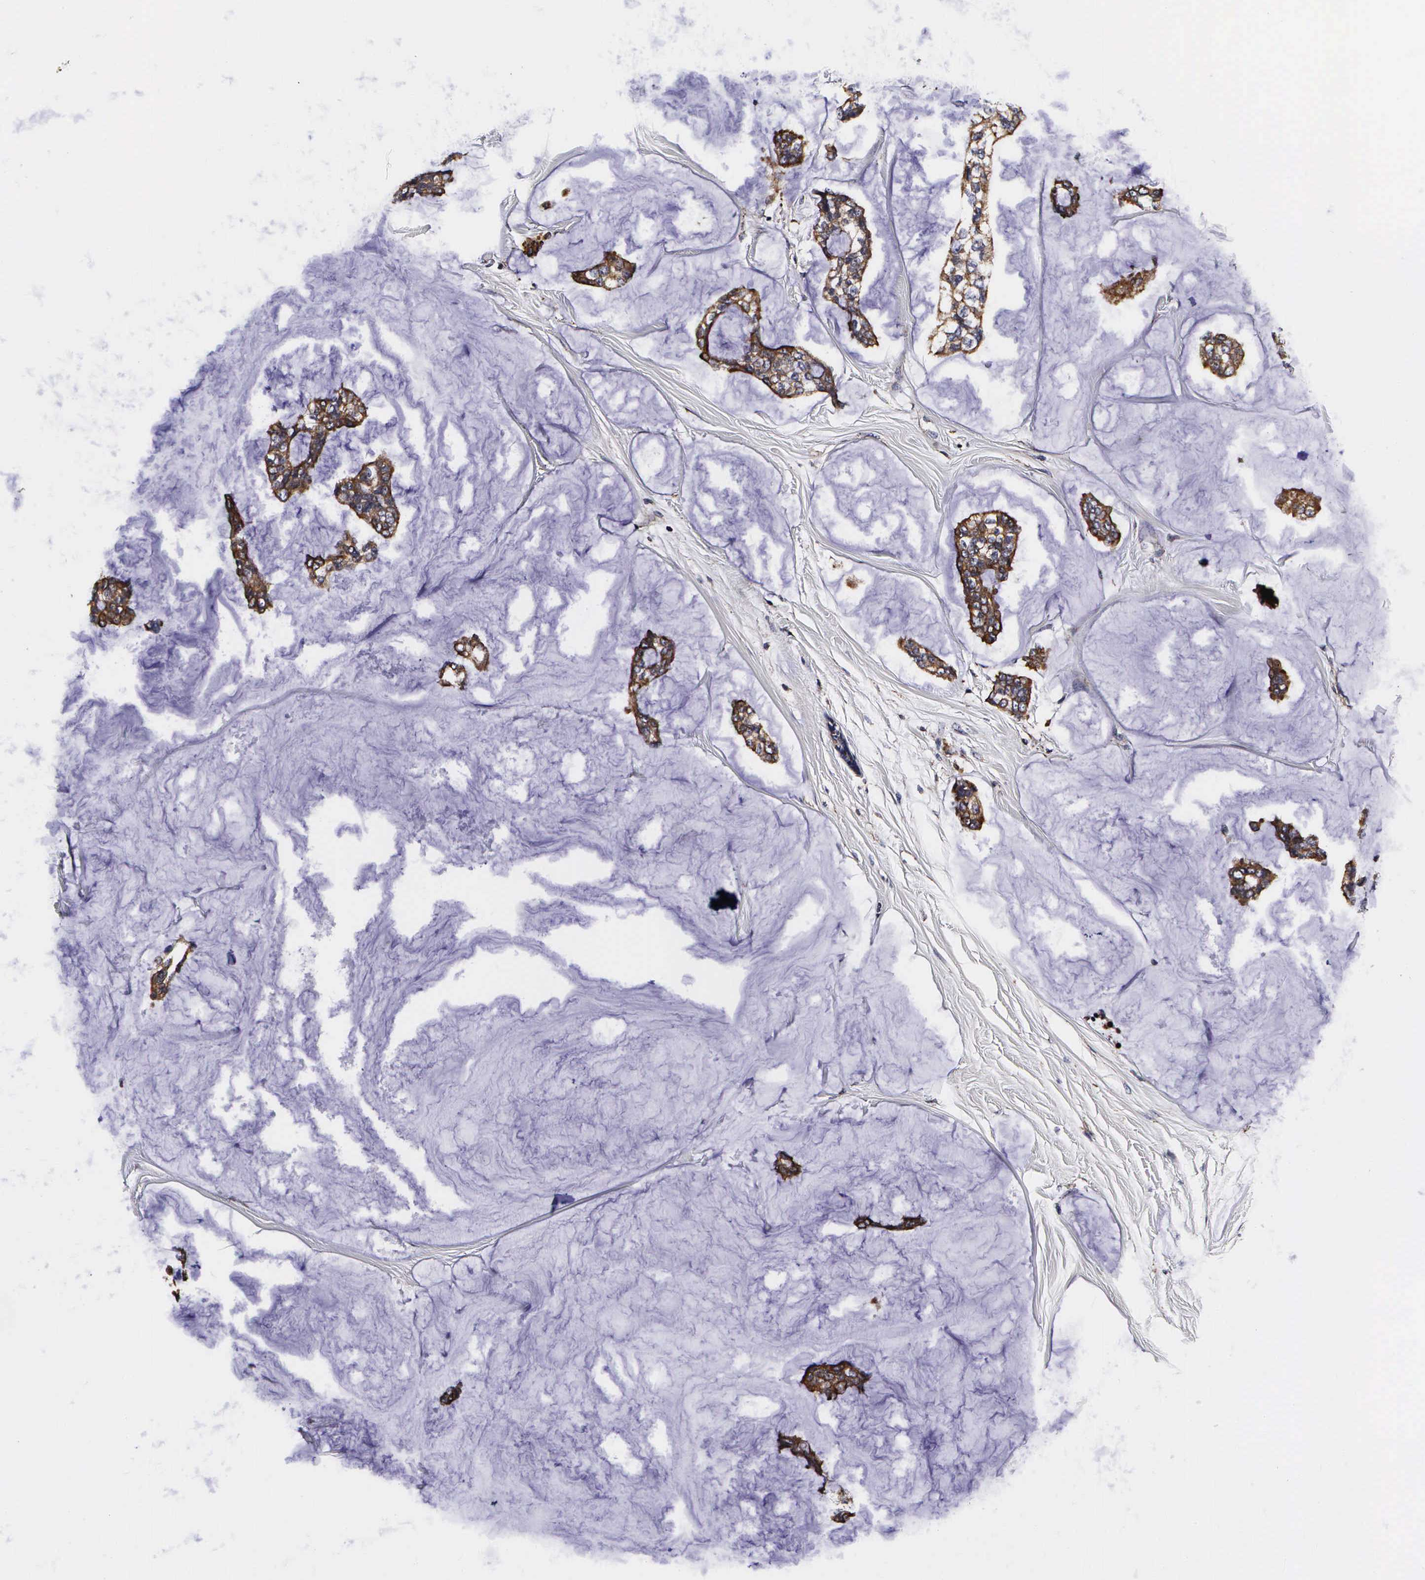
{"staining": {"intensity": "strong", "quantity": ">75%", "location": "cytoplasmic/membranous"}, "tissue": "breast cancer", "cell_type": "Tumor cells", "image_type": "cancer", "snomed": [{"axis": "morphology", "description": "Duct carcinoma"}, {"axis": "topography", "description": "Breast"}], "caption": "IHC staining of invasive ductal carcinoma (breast), which exhibits high levels of strong cytoplasmic/membranous staining in approximately >75% of tumor cells indicating strong cytoplasmic/membranous protein positivity. The staining was performed using DAB (3,3'-diaminobenzidine) (brown) for protein detection and nuclei were counterstained in hematoxylin (blue).", "gene": "PSMA3", "patient": {"sex": "female", "age": 93}}